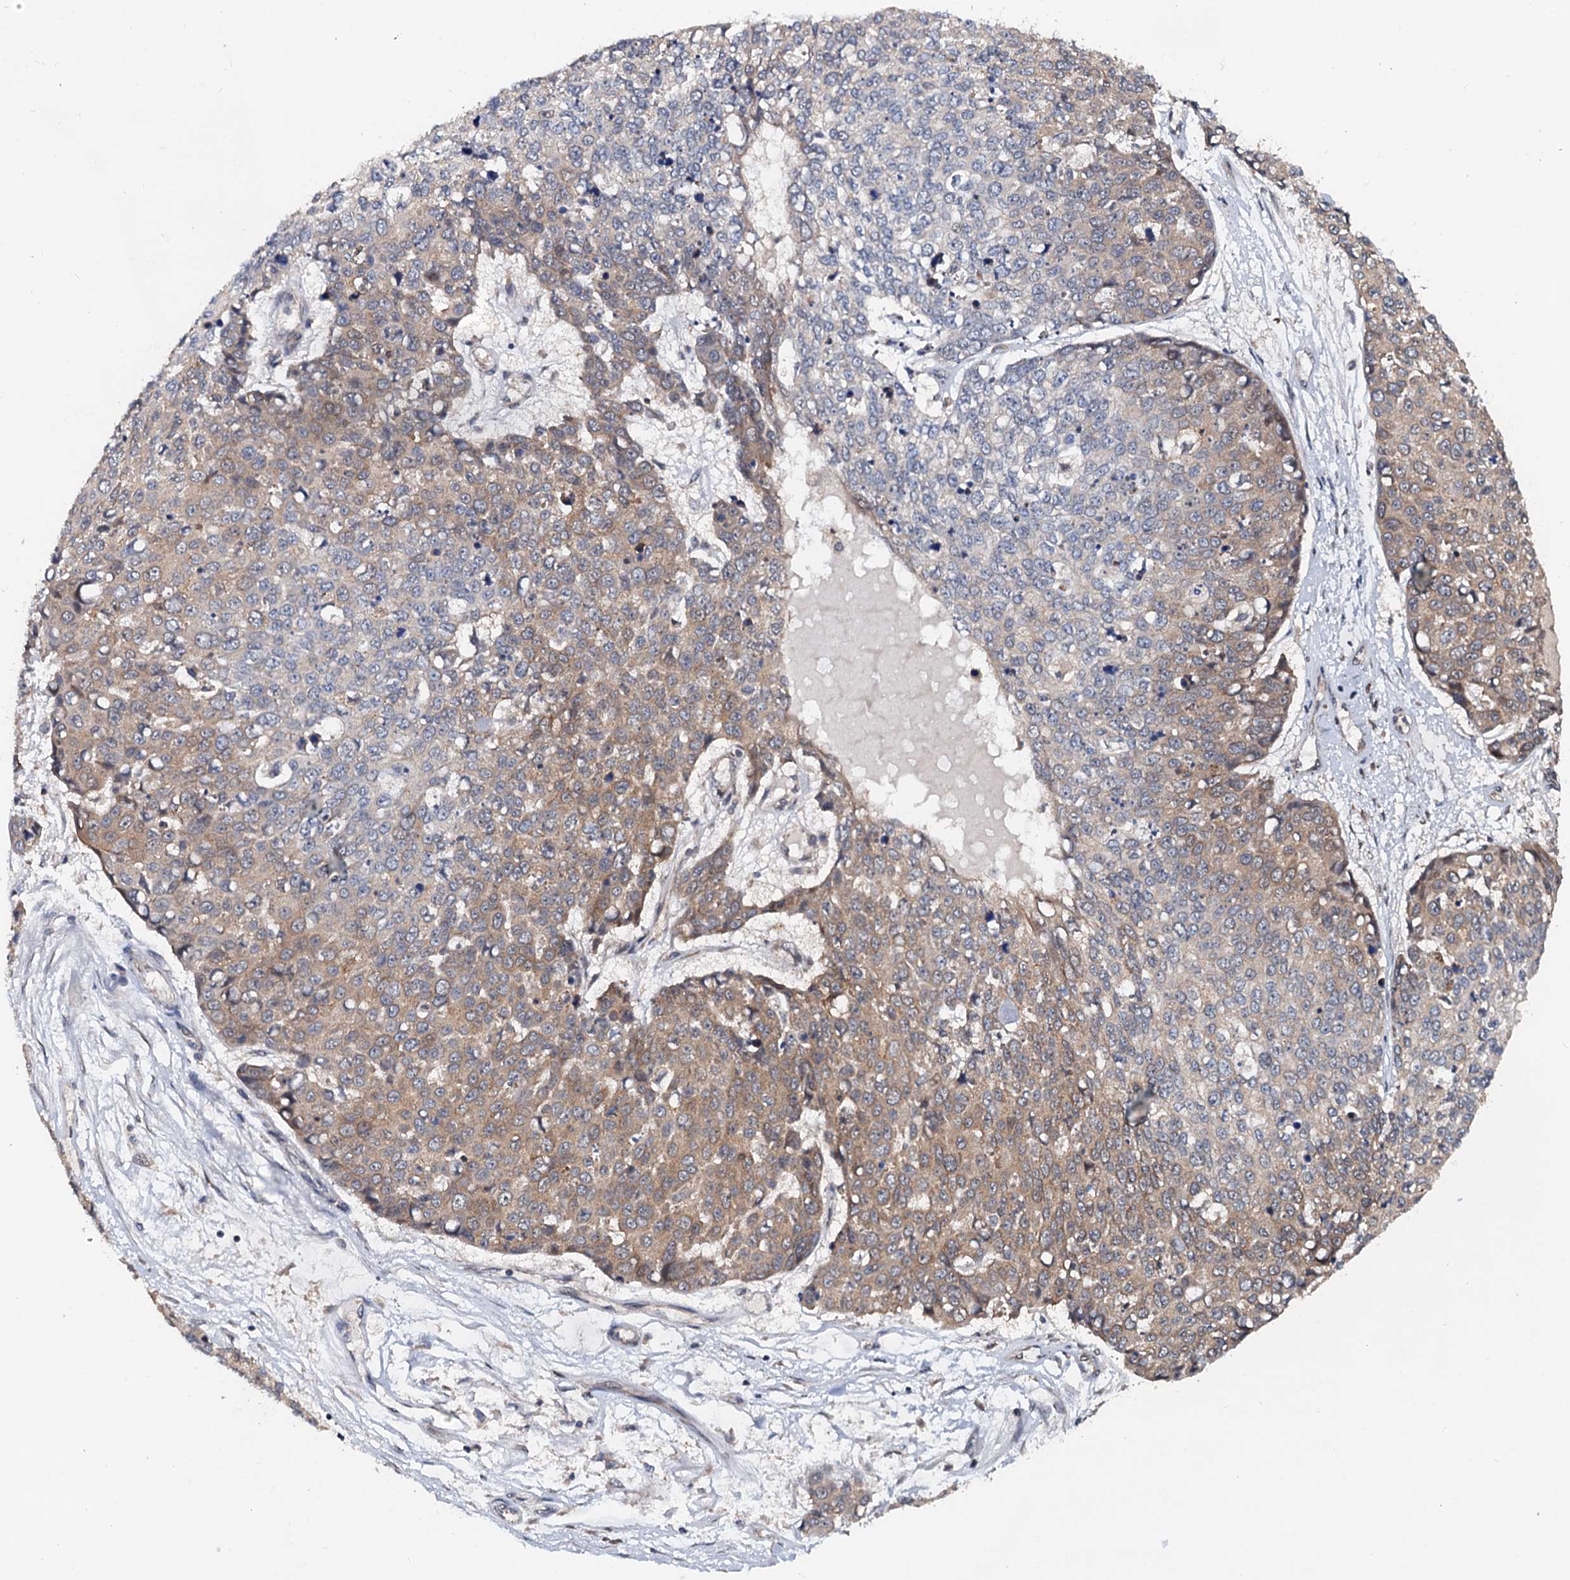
{"staining": {"intensity": "weak", "quantity": "25%-75%", "location": "cytoplasmic/membranous"}, "tissue": "skin cancer", "cell_type": "Tumor cells", "image_type": "cancer", "snomed": [{"axis": "morphology", "description": "Squamous cell carcinoma, NOS"}, {"axis": "topography", "description": "Skin"}], "caption": "Immunohistochemistry (IHC) (DAB (3,3'-diaminobenzidine)) staining of skin cancer (squamous cell carcinoma) reveals weak cytoplasmic/membranous protein expression in approximately 25%-75% of tumor cells. Nuclei are stained in blue.", "gene": "AAGAB", "patient": {"sex": "female", "age": 44}}